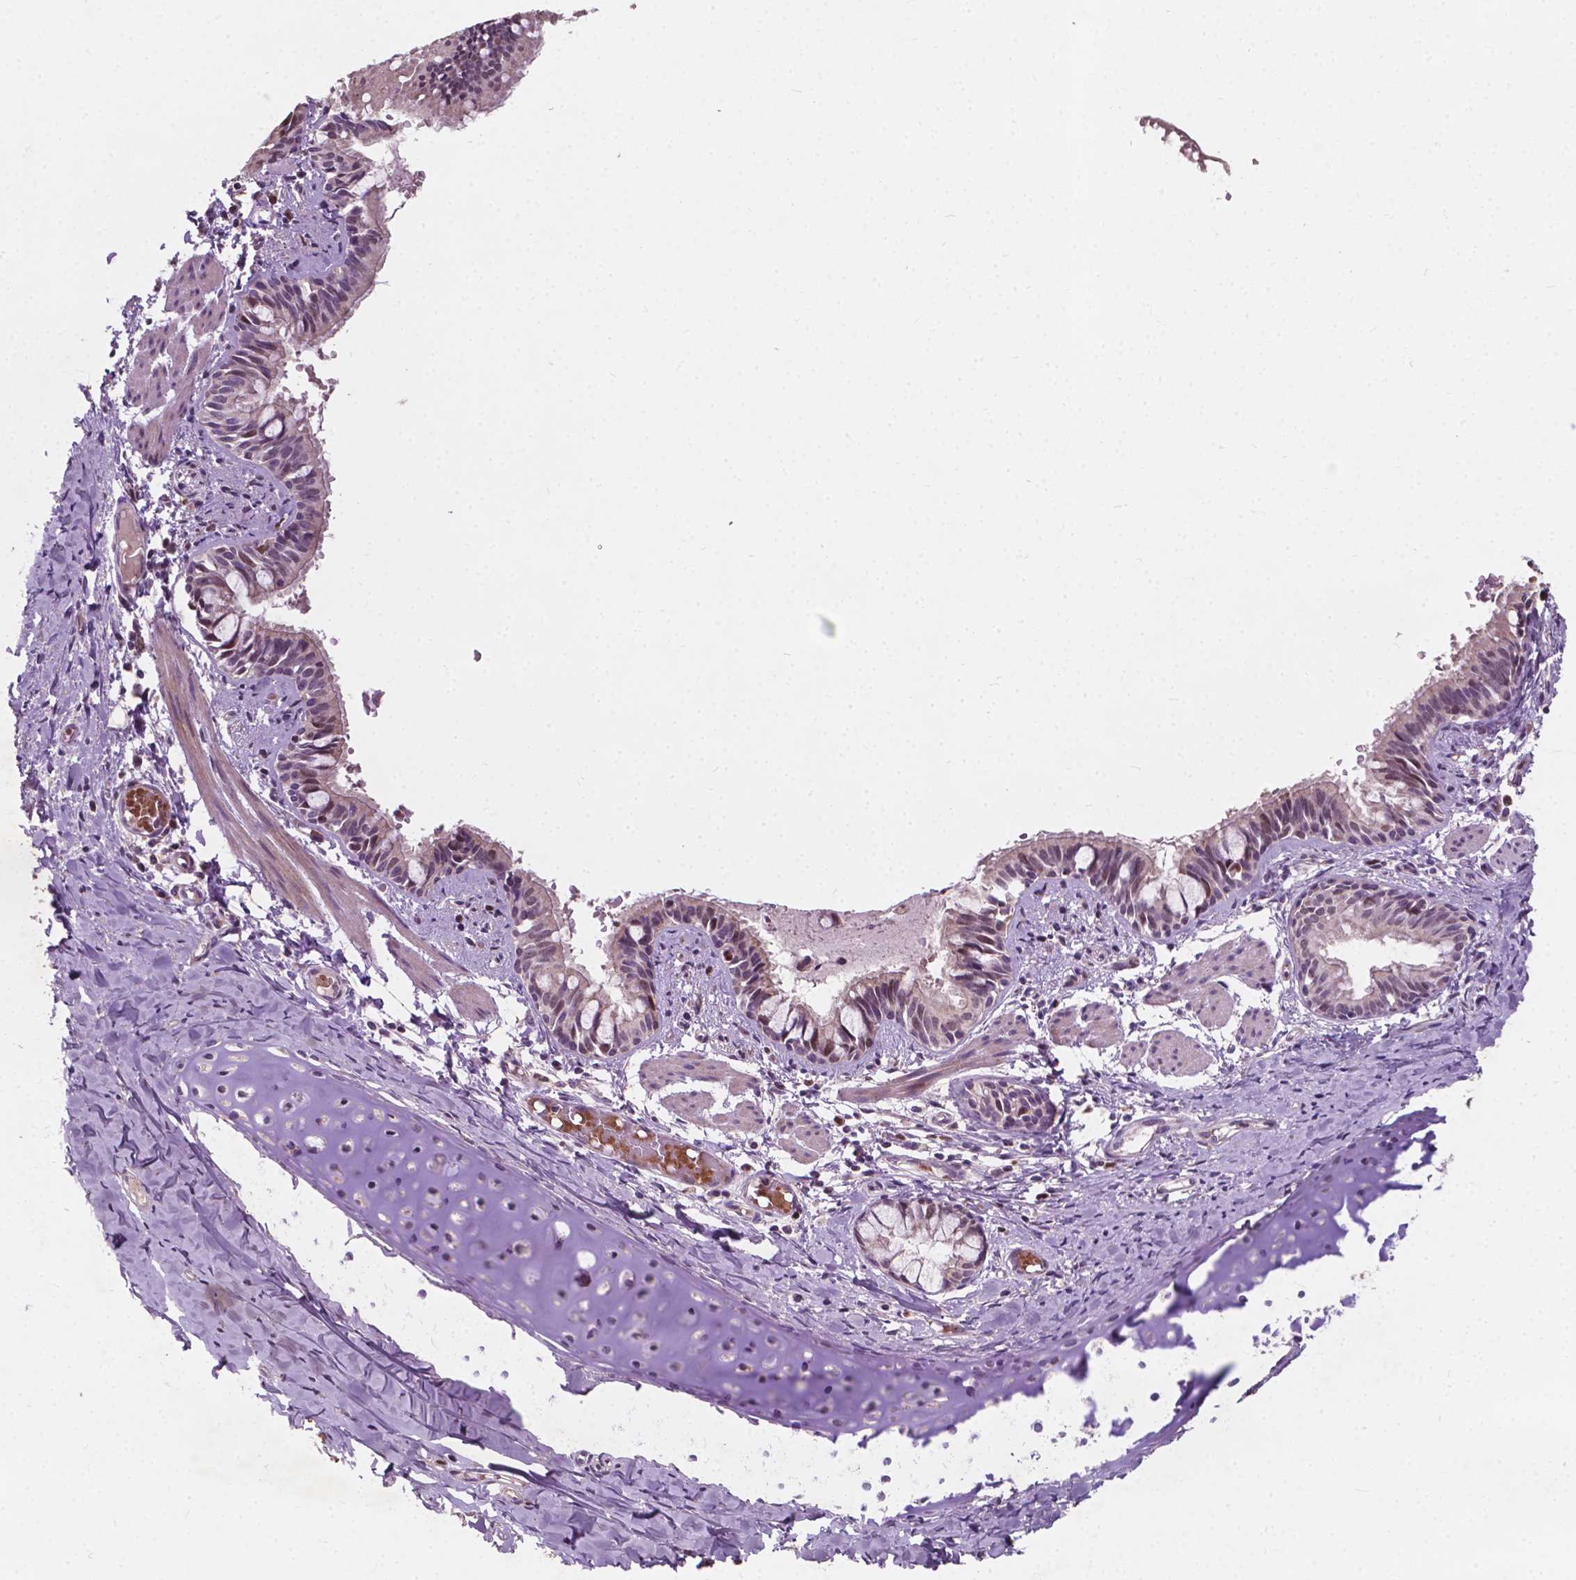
{"staining": {"intensity": "weak", "quantity": "25%-75%", "location": "nuclear"}, "tissue": "bronchus", "cell_type": "Respiratory epithelial cells", "image_type": "normal", "snomed": [{"axis": "morphology", "description": "Normal tissue, NOS"}, {"axis": "topography", "description": "Bronchus"}], "caption": "A high-resolution micrograph shows immunohistochemistry (IHC) staining of unremarkable bronchus, which demonstrates weak nuclear staining in approximately 25%-75% of respiratory epithelial cells.", "gene": "DUSP16", "patient": {"sex": "male", "age": 1}}